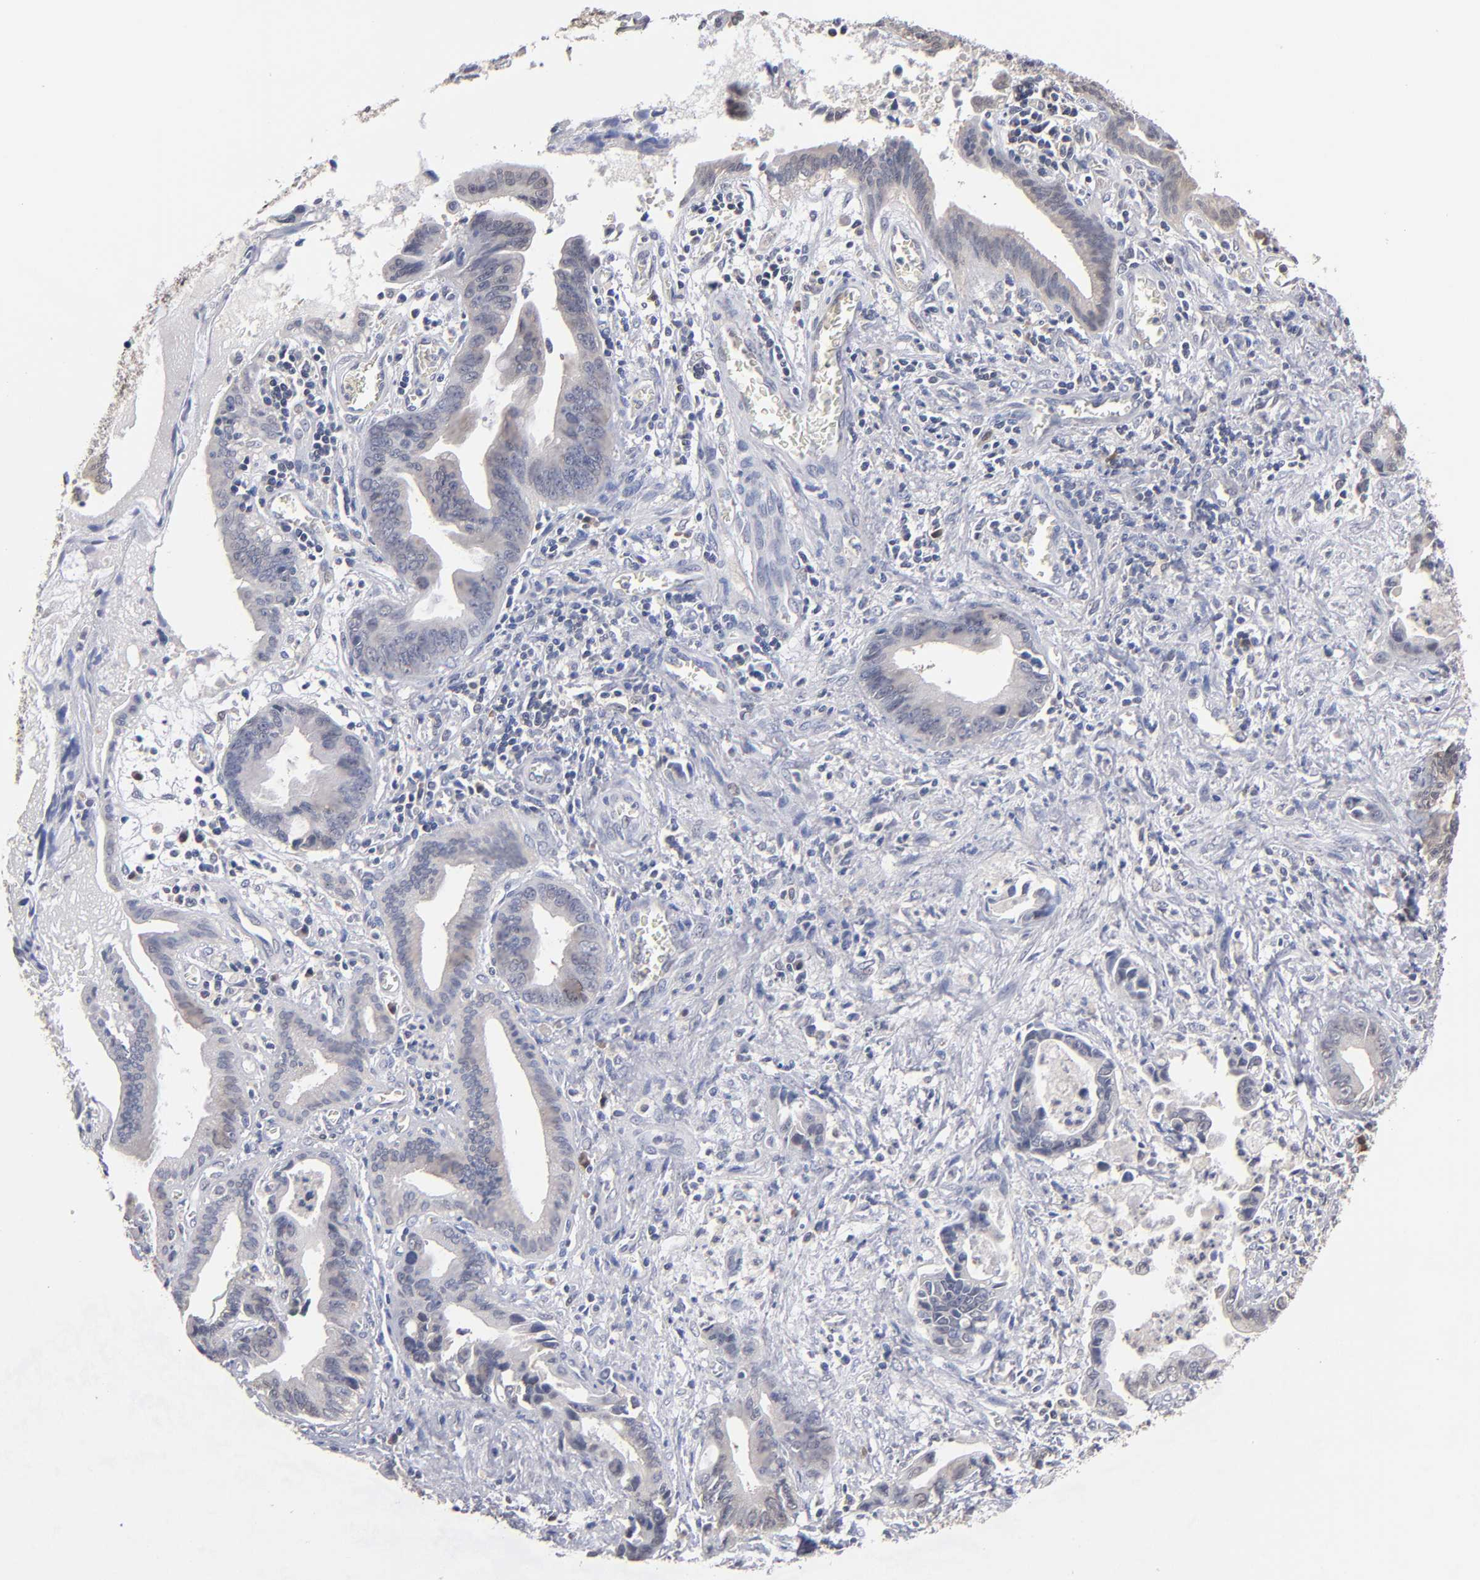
{"staining": {"intensity": "weak", "quantity": "<25%", "location": "cytoplasmic/membranous"}, "tissue": "liver cancer", "cell_type": "Tumor cells", "image_type": "cancer", "snomed": [{"axis": "morphology", "description": "Cholangiocarcinoma"}, {"axis": "topography", "description": "Liver"}], "caption": "Protein analysis of liver cholangiocarcinoma shows no significant staining in tumor cells. (Immunohistochemistry (ihc), brightfield microscopy, high magnification).", "gene": "ALG13", "patient": {"sex": "female", "age": 55}}